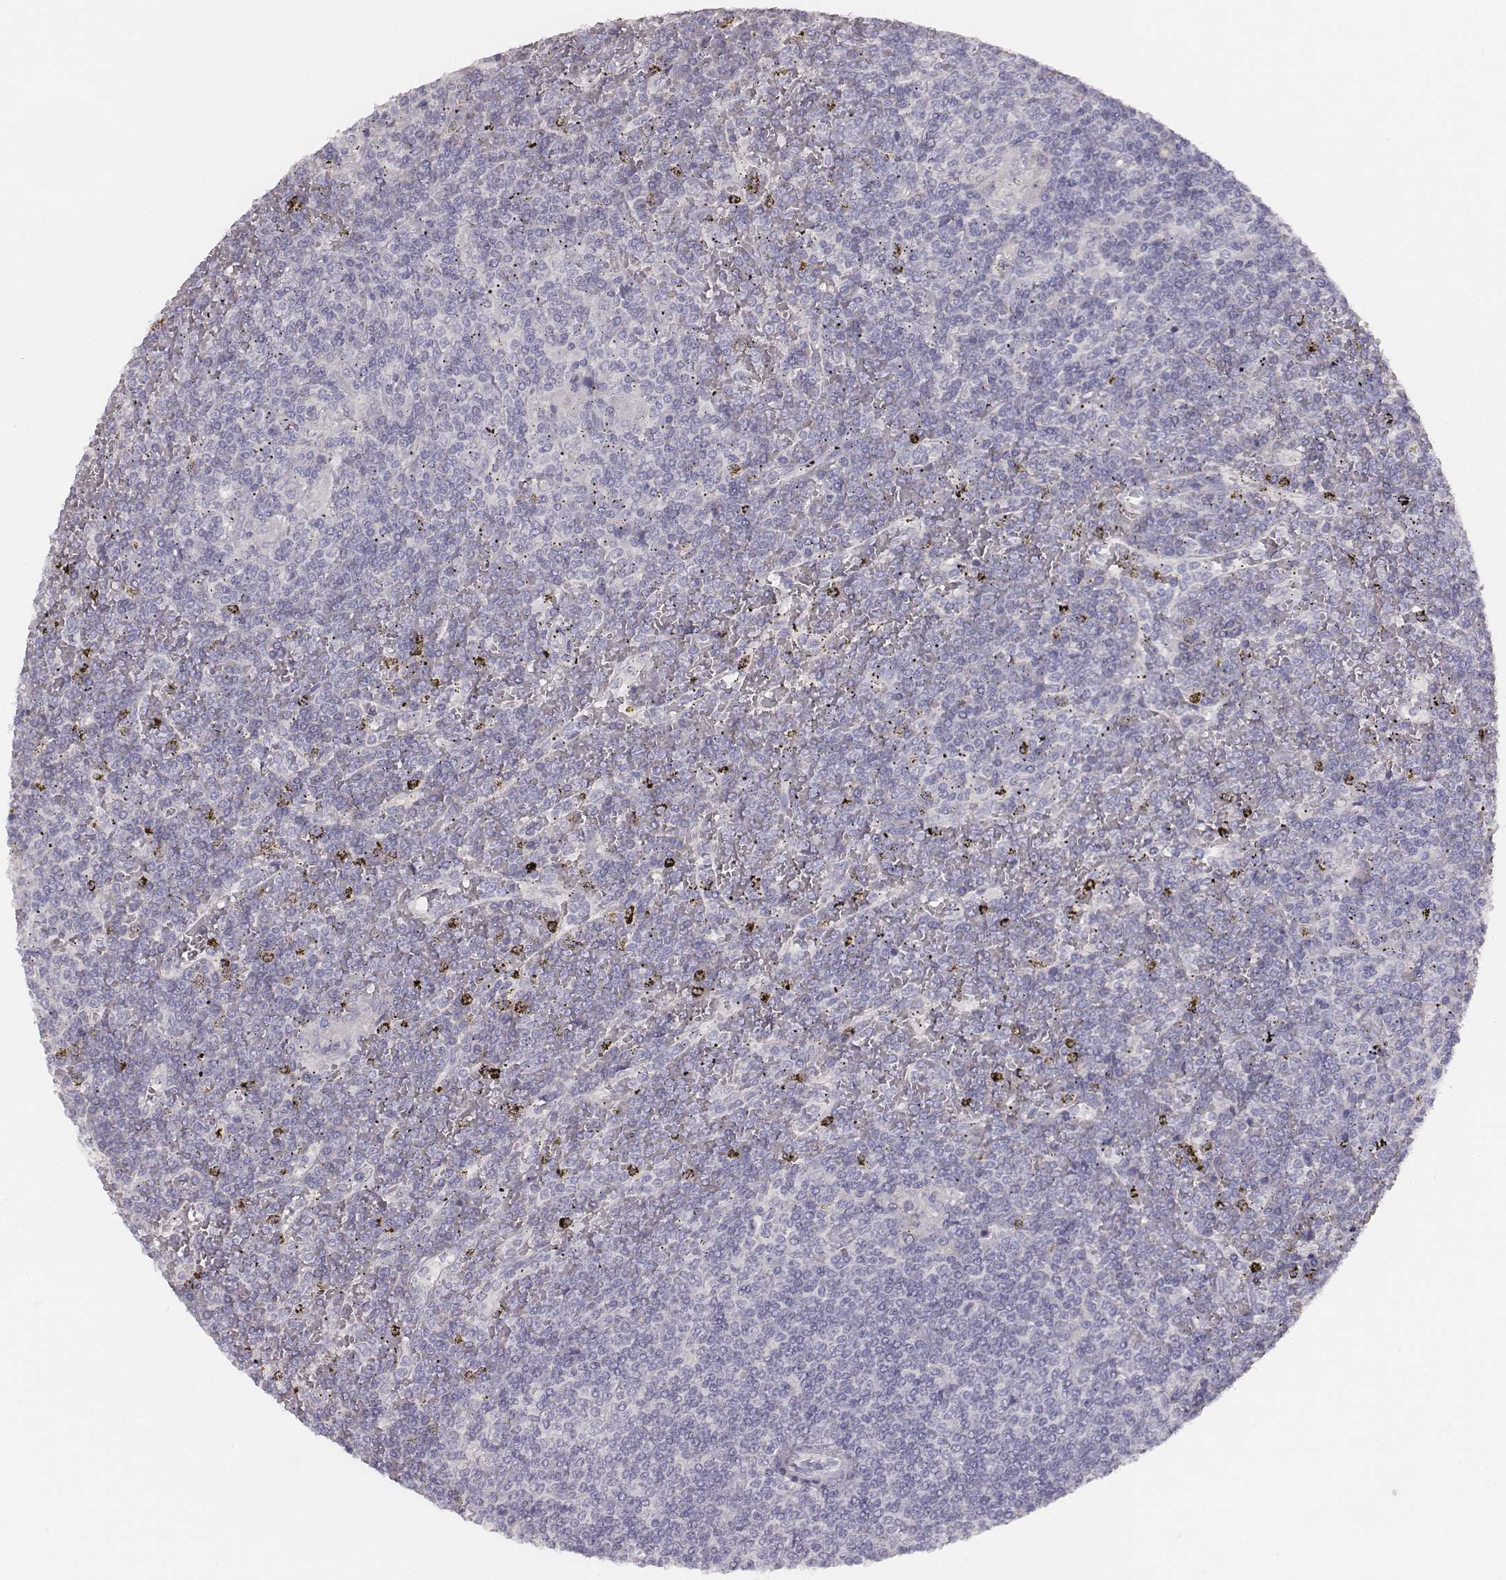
{"staining": {"intensity": "negative", "quantity": "none", "location": "none"}, "tissue": "lymphoma", "cell_type": "Tumor cells", "image_type": "cancer", "snomed": [{"axis": "morphology", "description": "Malignant lymphoma, non-Hodgkin's type, Low grade"}, {"axis": "topography", "description": "Spleen"}], "caption": "Lymphoma was stained to show a protein in brown. There is no significant positivity in tumor cells.", "gene": "MYH6", "patient": {"sex": "female", "age": 19}}